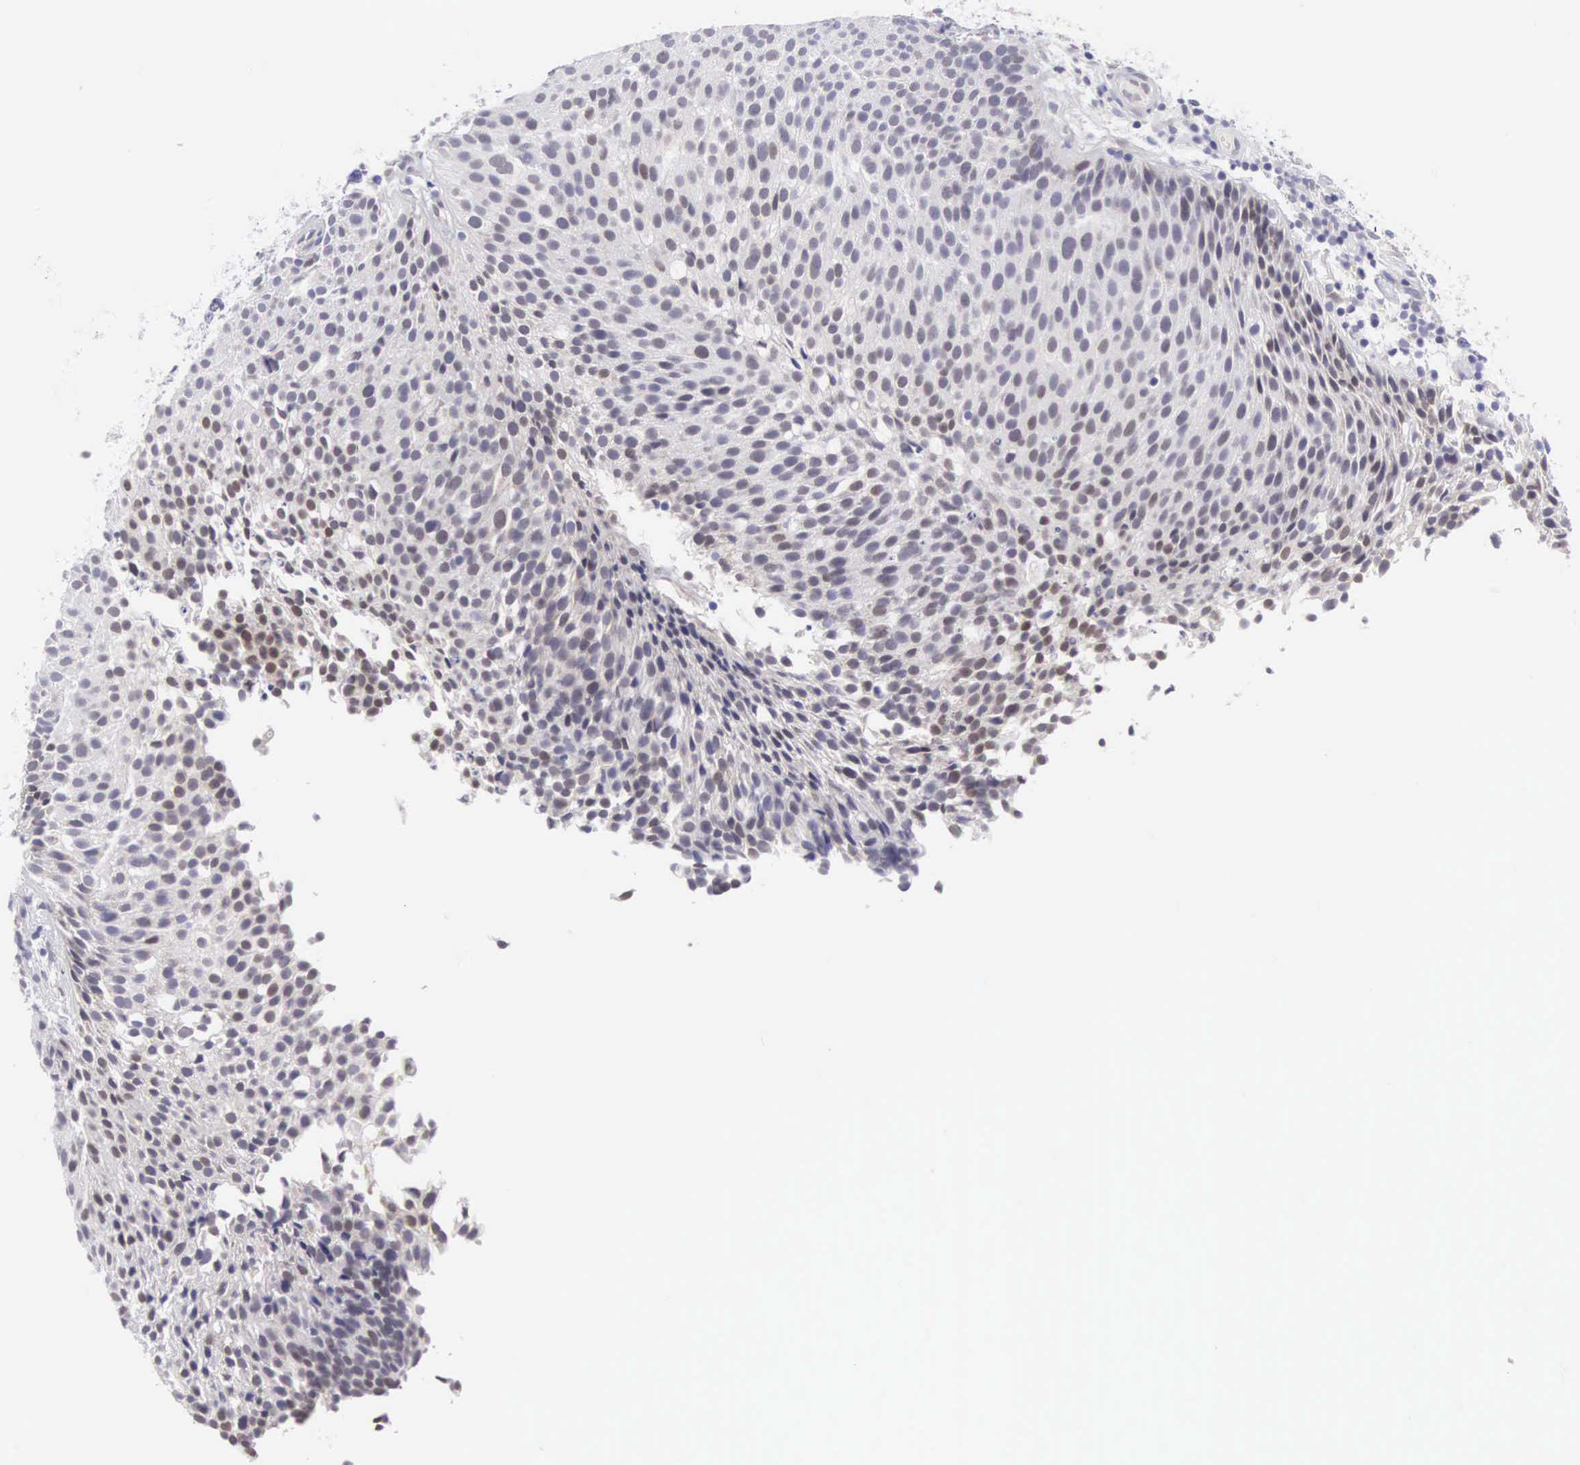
{"staining": {"intensity": "negative", "quantity": "none", "location": "none"}, "tissue": "urothelial cancer", "cell_type": "Tumor cells", "image_type": "cancer", "snomed": [{"axis": "morphology", "description": "Urothelial carcinoma, Low grade"}, {"axis": "topography", "description": "Urinary bladder"}], "caption": "The micrograph shows no staining of tumor cells in urothelial cancer.", "gene": "SOX11", "patient": {"sex": "male", "age": 85}}